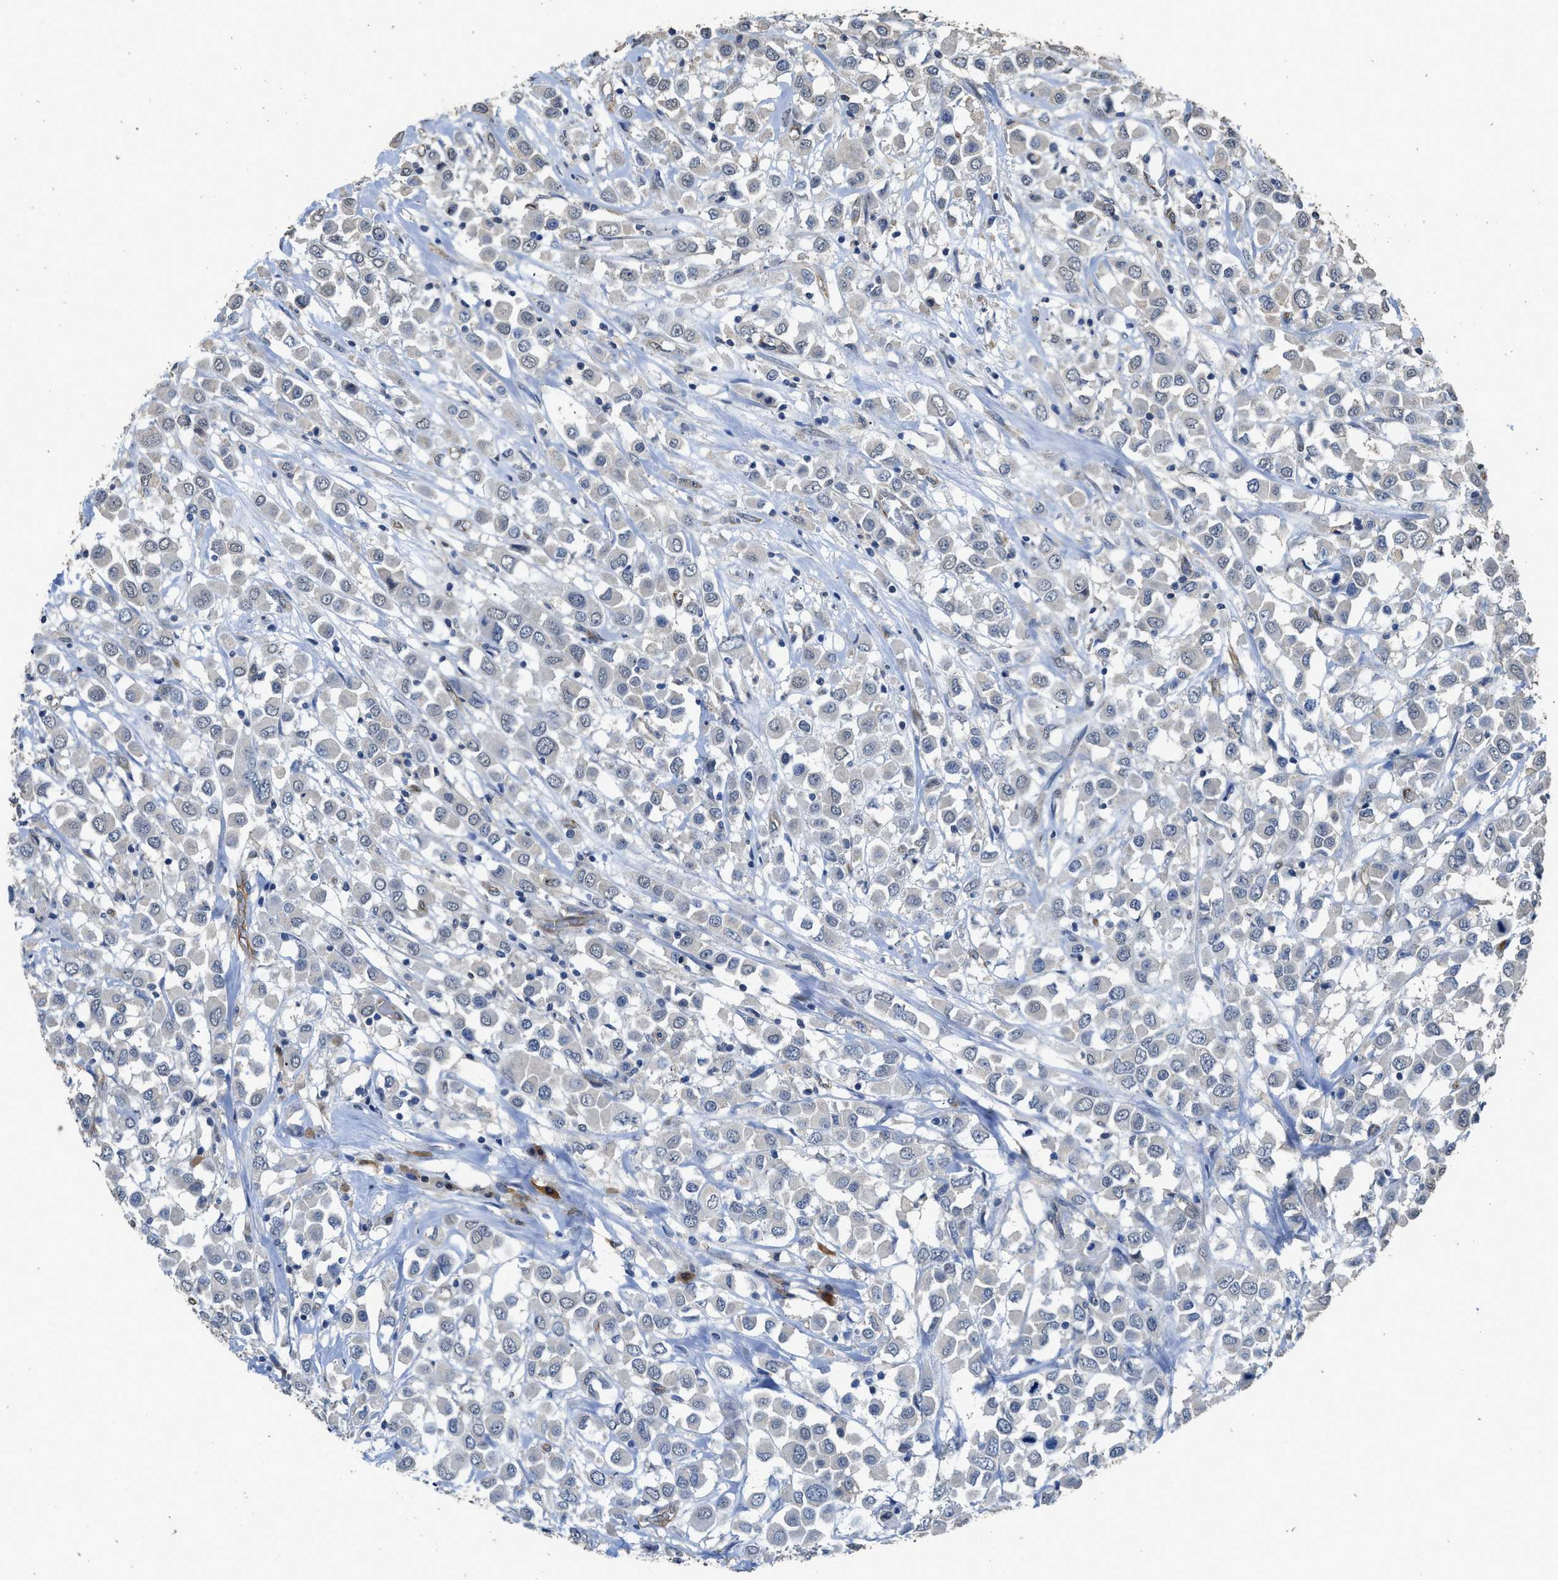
{"staining": {"intensity": "negative", "quantity": "none", "location": "none"}, "tissue": "breast cancer", "cell_type": "Tumor cells", "image_type": "cancer", "snomed": [{"axis": "morphology", "description": "Duct carcinoma"}, {"axis": "topography", "description": "Breast"}], "caption": "DAB (3,3'-diaminobenzidine) immunohistochemical staining of breast cancer (intraductal carcinoma) displays no significant positivity in tumor cells. (DAB (3,3'-diaminobenzidine) immunohistochemistry (IHC) visualized using brightfield microscopy, high magnification).", "gene": "SYNM", "patient": {"sex": "female", "age": 61}}